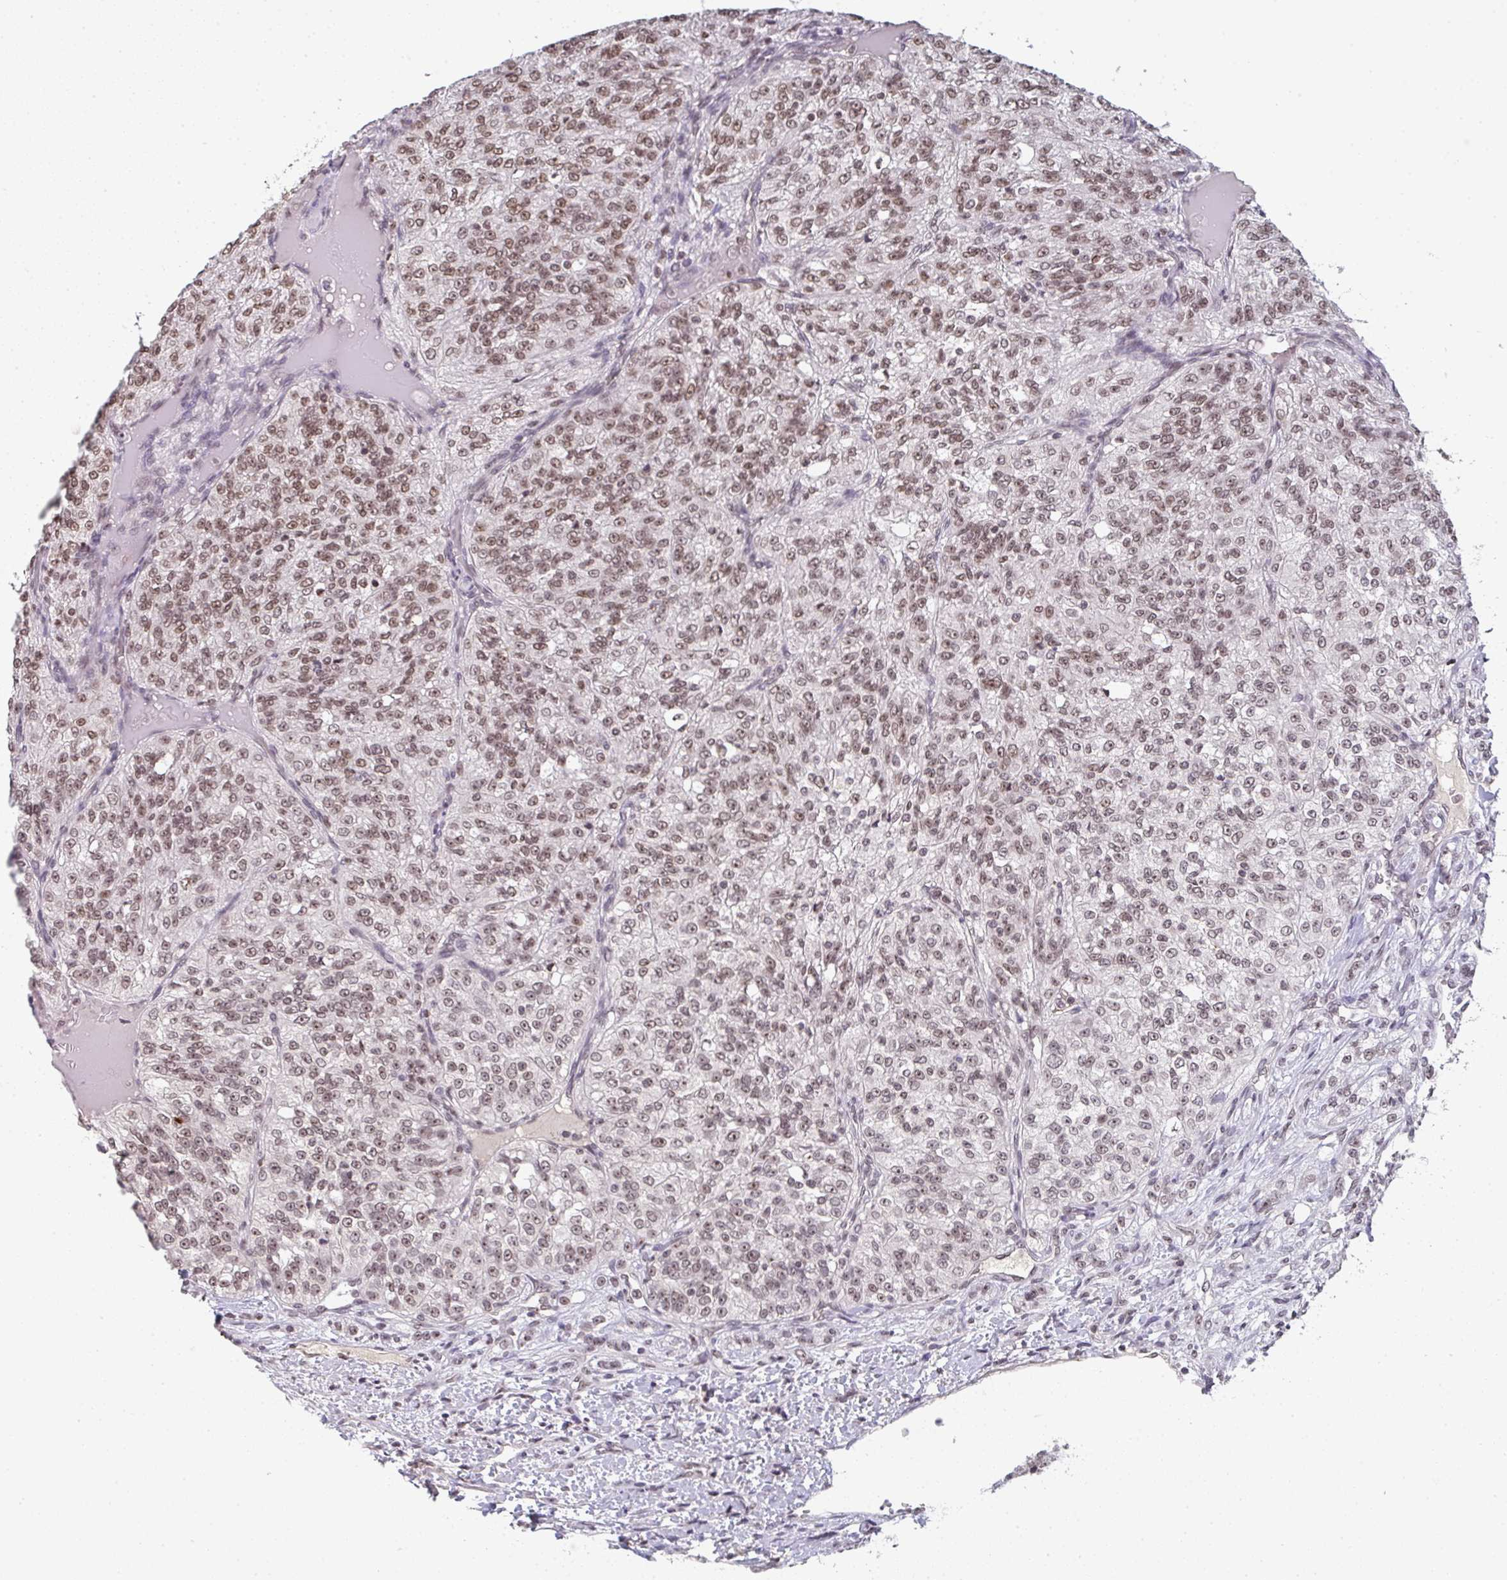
{"staining": {"intensity": "moderate", "quantity": ">75%", "location": "nuclear"}, "tissue": "renal cancer", "cell_type": "Tumor cells", "image_type": "cancer", "snomed": [{"axis": "morphology", "description": "Adenocarcinoma, NOS"}, {"axis": "topography", "description": "Kidney"}], "caption": "This image reveals immunohistochemistry staining of renal cancer, with medium moderate nuclear positivity in approximately >75% of tumor cells.", "gene": "DKC1", "patient": {"sex": "female", "age": 63}}